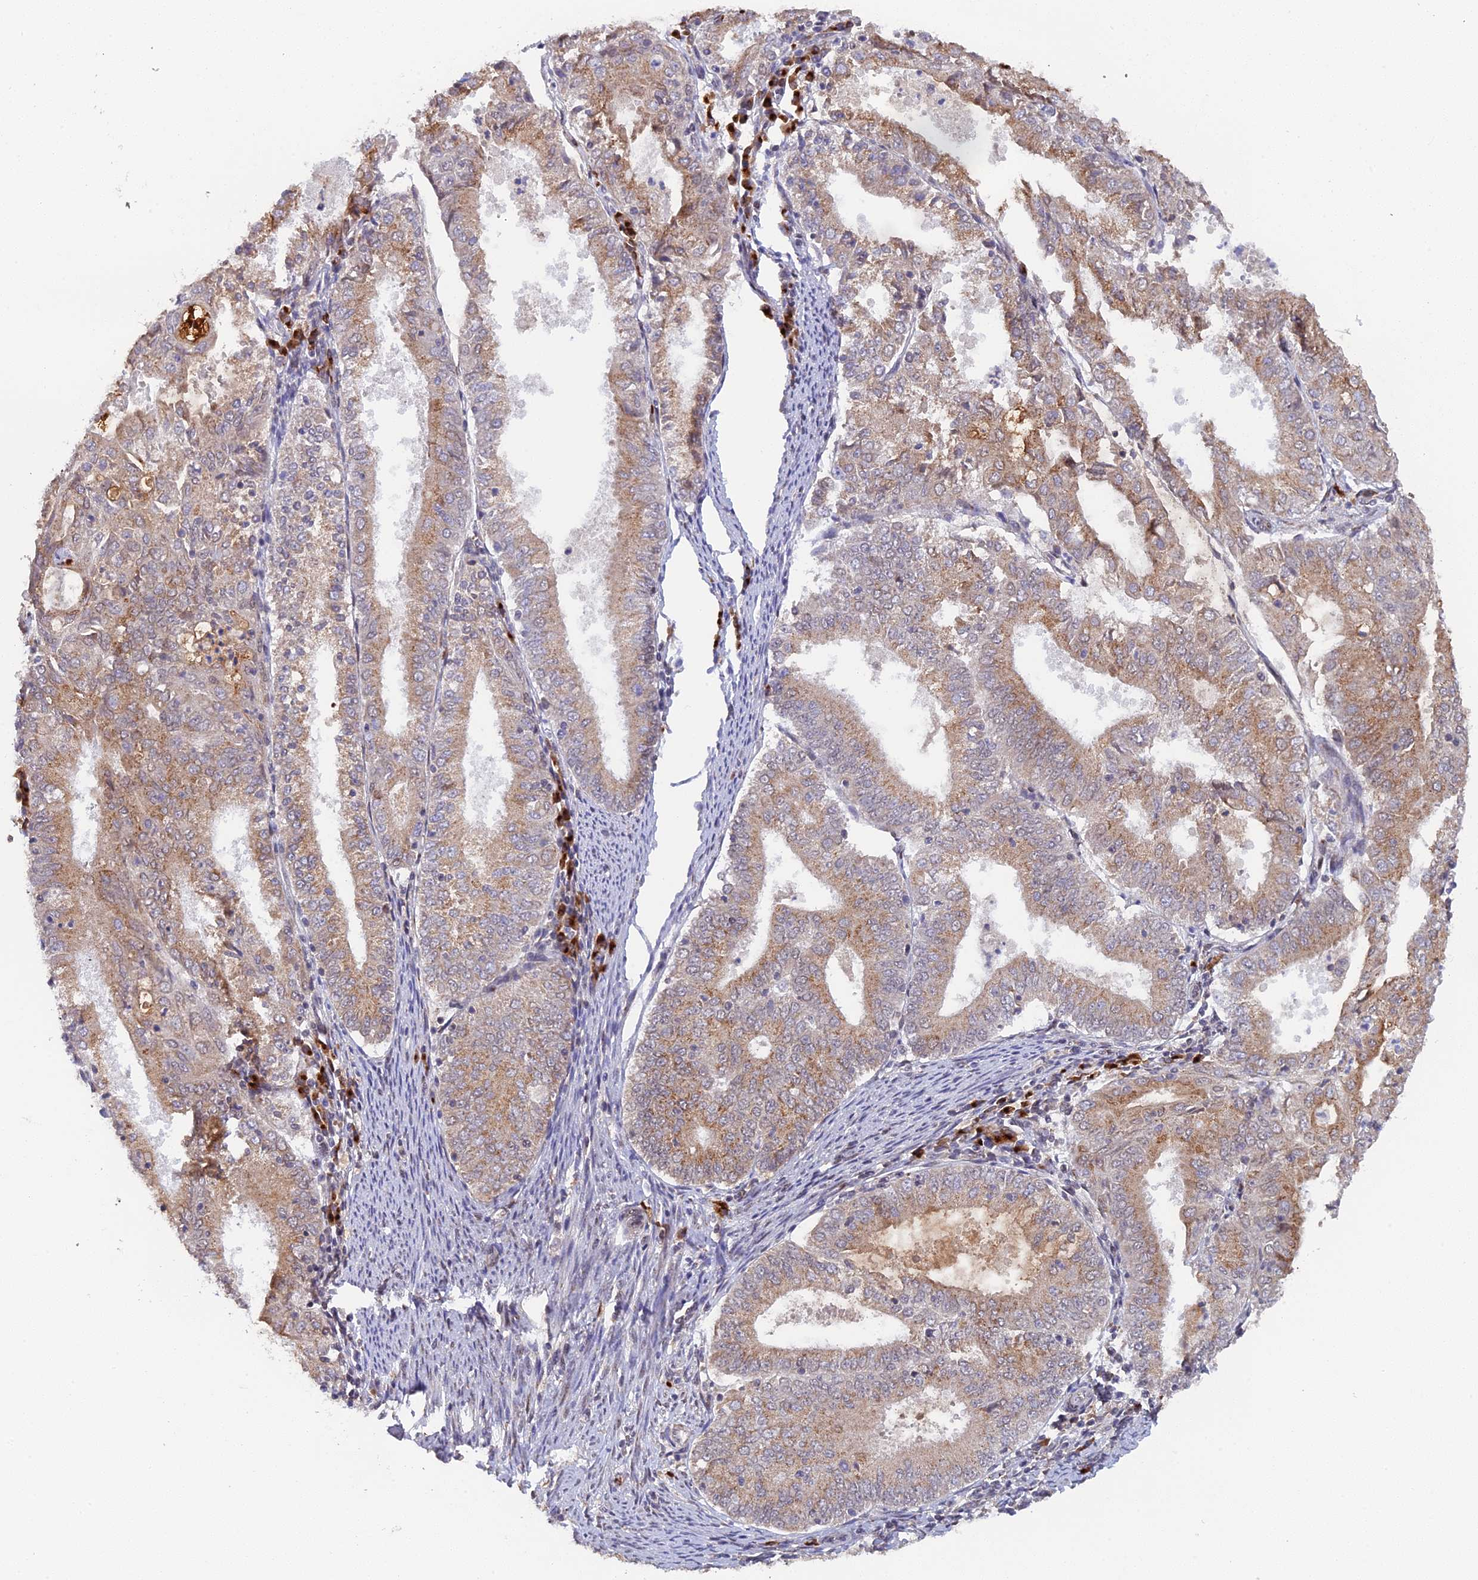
{"staining": {"intensity": "moderate", "quantity": ">75%", "location": "cytoplasmic/membranous"}, "tissue": "endometrial cancer", "cell_type": "Tumor cells", "image_type": "cancer", "snomed": [{"axis": "morphology", "description": "Adenocarcinoma, NOS"}, {"axis": "topography", "description": "Endometrium"}], "caption": "Protein expression analysis of endometrial adenocarcinoma displays moderate cytoplasmic/membranous expression in about >75% of tumor cells. (DAB (3,3'-diaminobenzidine) = brown stain, brightfield microscopy at high magnification).", "gene": "SNX17", "patient": {"sex": "female", "age": 57}}